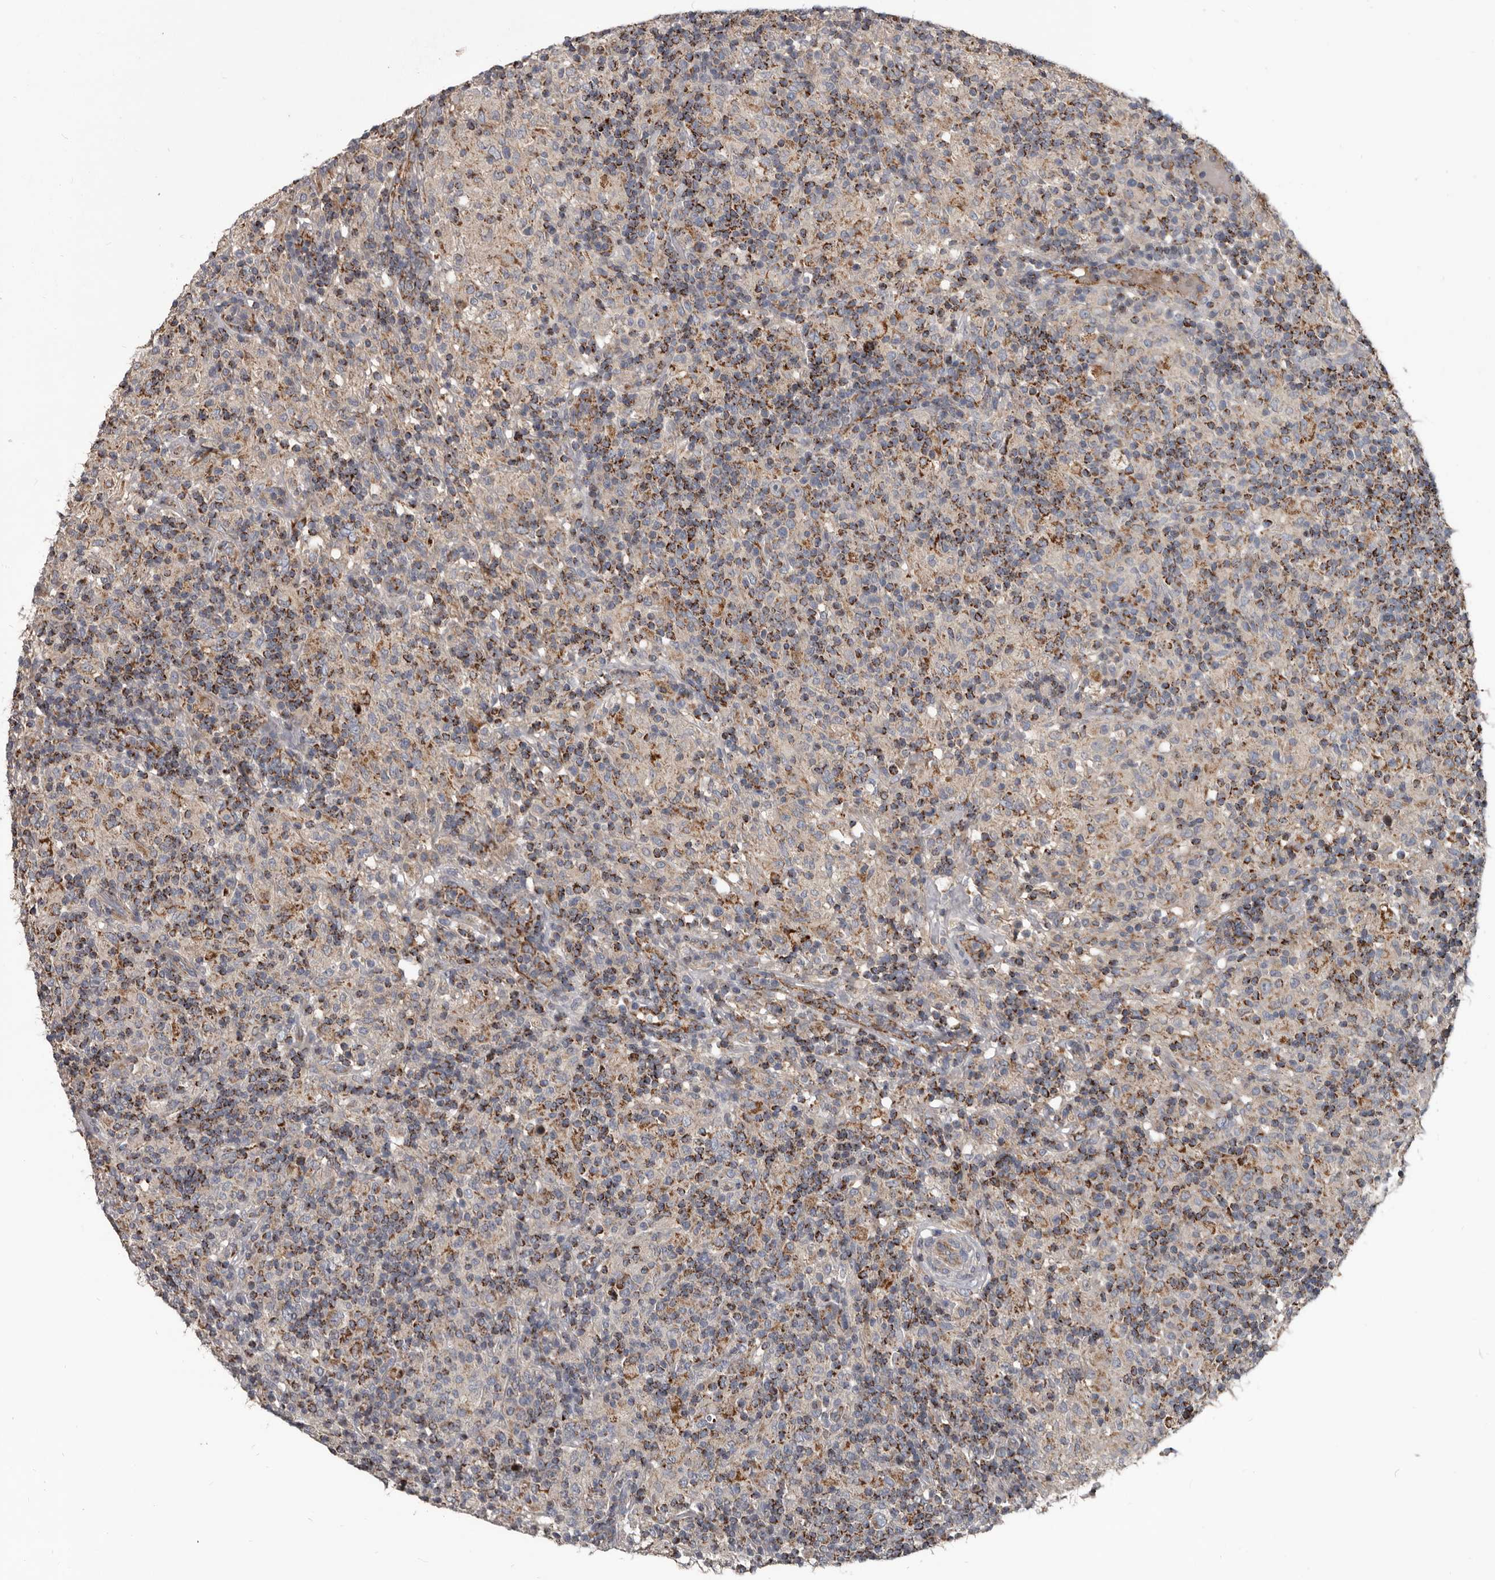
{"staining": {"intensity": "moderate", "quantity": ">75%", "location": "cytoplasmic/membranous"}, "tissue": "lymphoma", "cell_type": "Tumor cells", "image_type": "cancer", "snomed": [{"axis": "morphology", "description": "Hodgkin's disease, NOS"}, {"axis": "topography", "description": "Lymph node"}], "caption": "An image of lymphoma stained for a protein exhibits moderate cytoplasmic/membranous brown staining in tumor cells.", "gene": "ALDH5A1", "patient": {"sex": "male", "age": 70}}